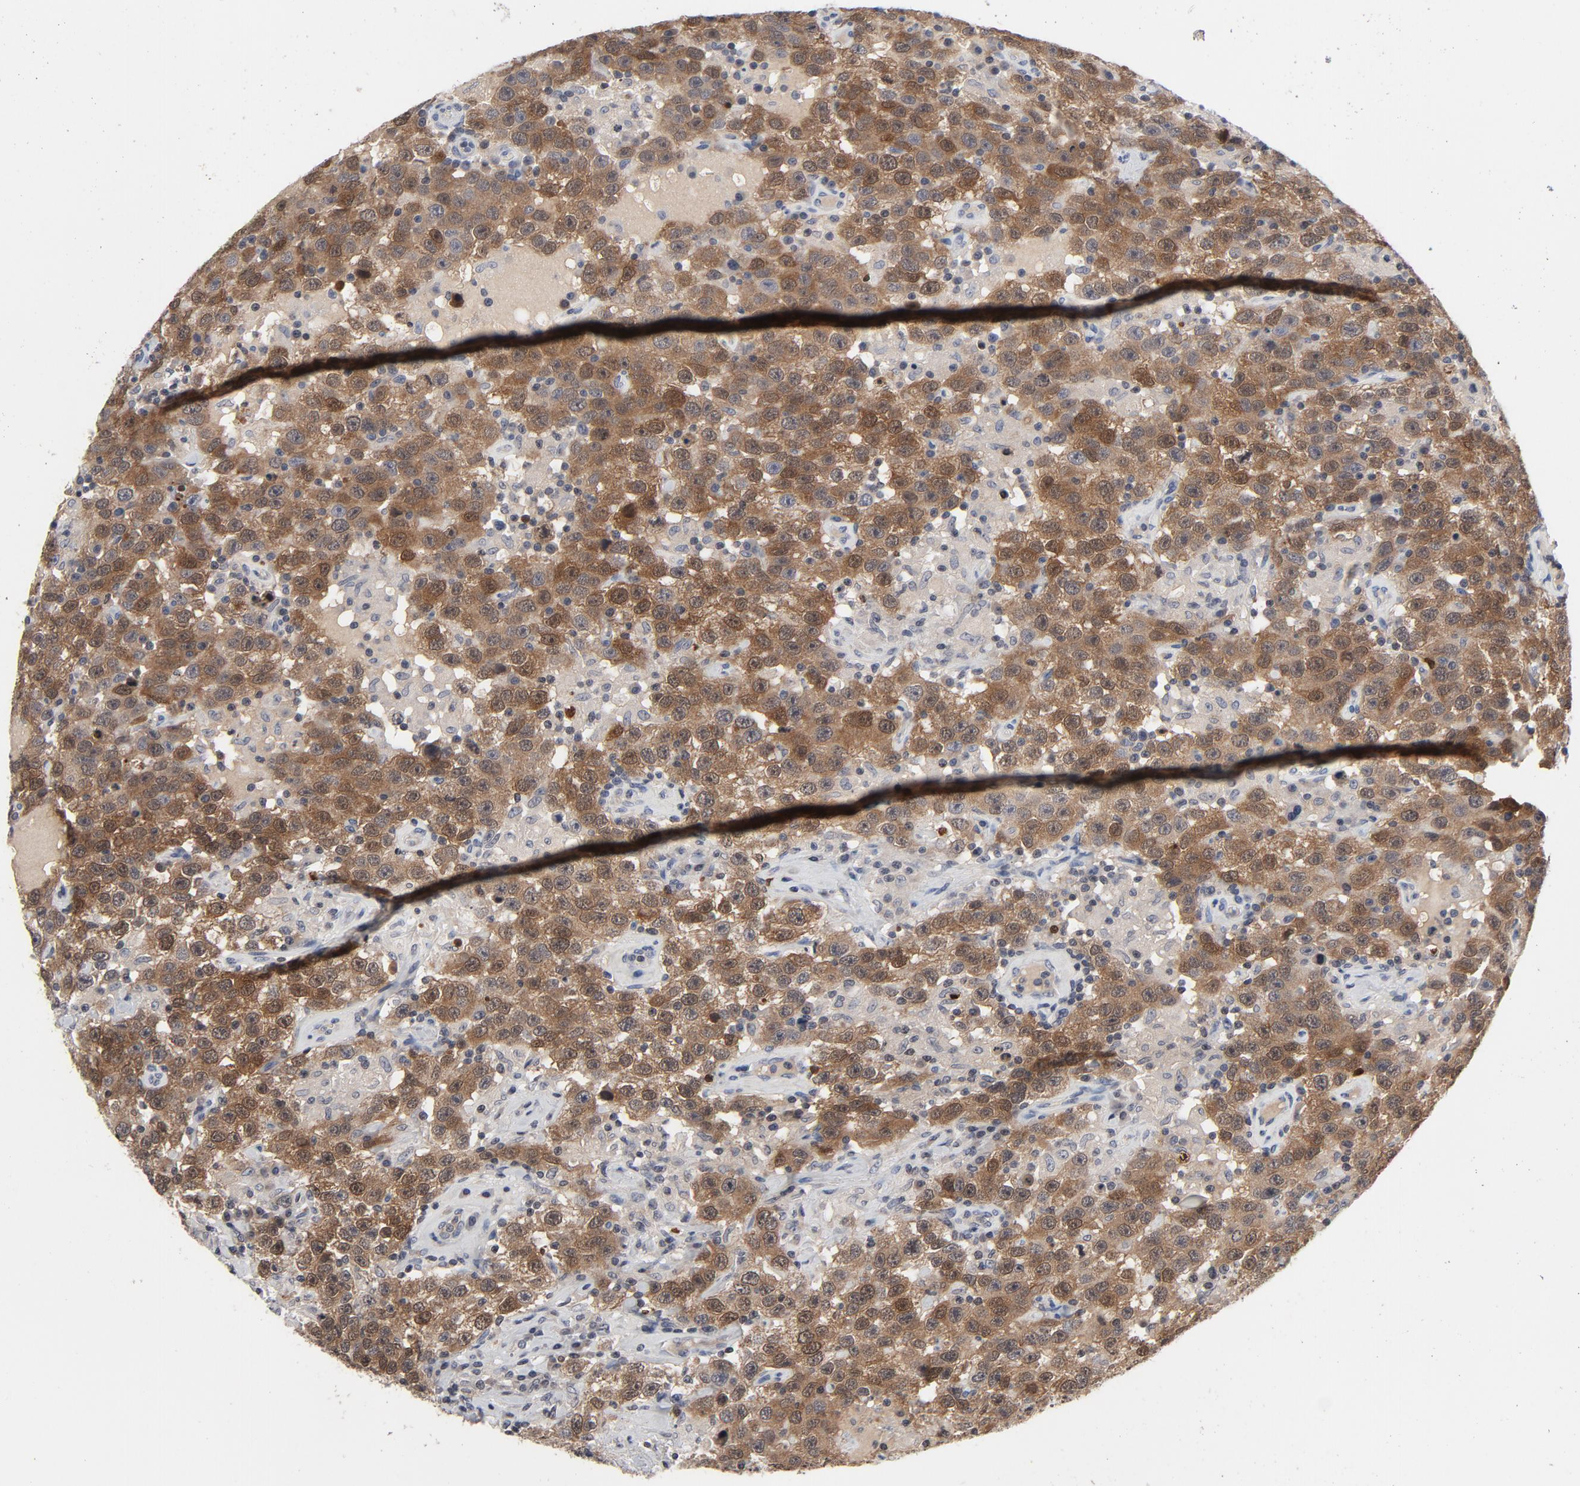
{"staining": {"intensity": "strong", "quantity": ">75%", "location": "cytoplasmic/membranous"}, "tissue": "testis cancer", "cell_type": "Tumor cells", "image_type": "cancer", "snomed": [{"axis": "morphology", "description": "Seminoma, NOS"}, {"axis": "topography", "description": "Testis"}], "caption": "Human seminoma (testis) stained with a brown dye demonstrates strong cytoplasmic/membranous positive positivity in about >75% of tumor cells.", "gene": "TCL1A", "patient": {"sex": "male", "age": 41}}